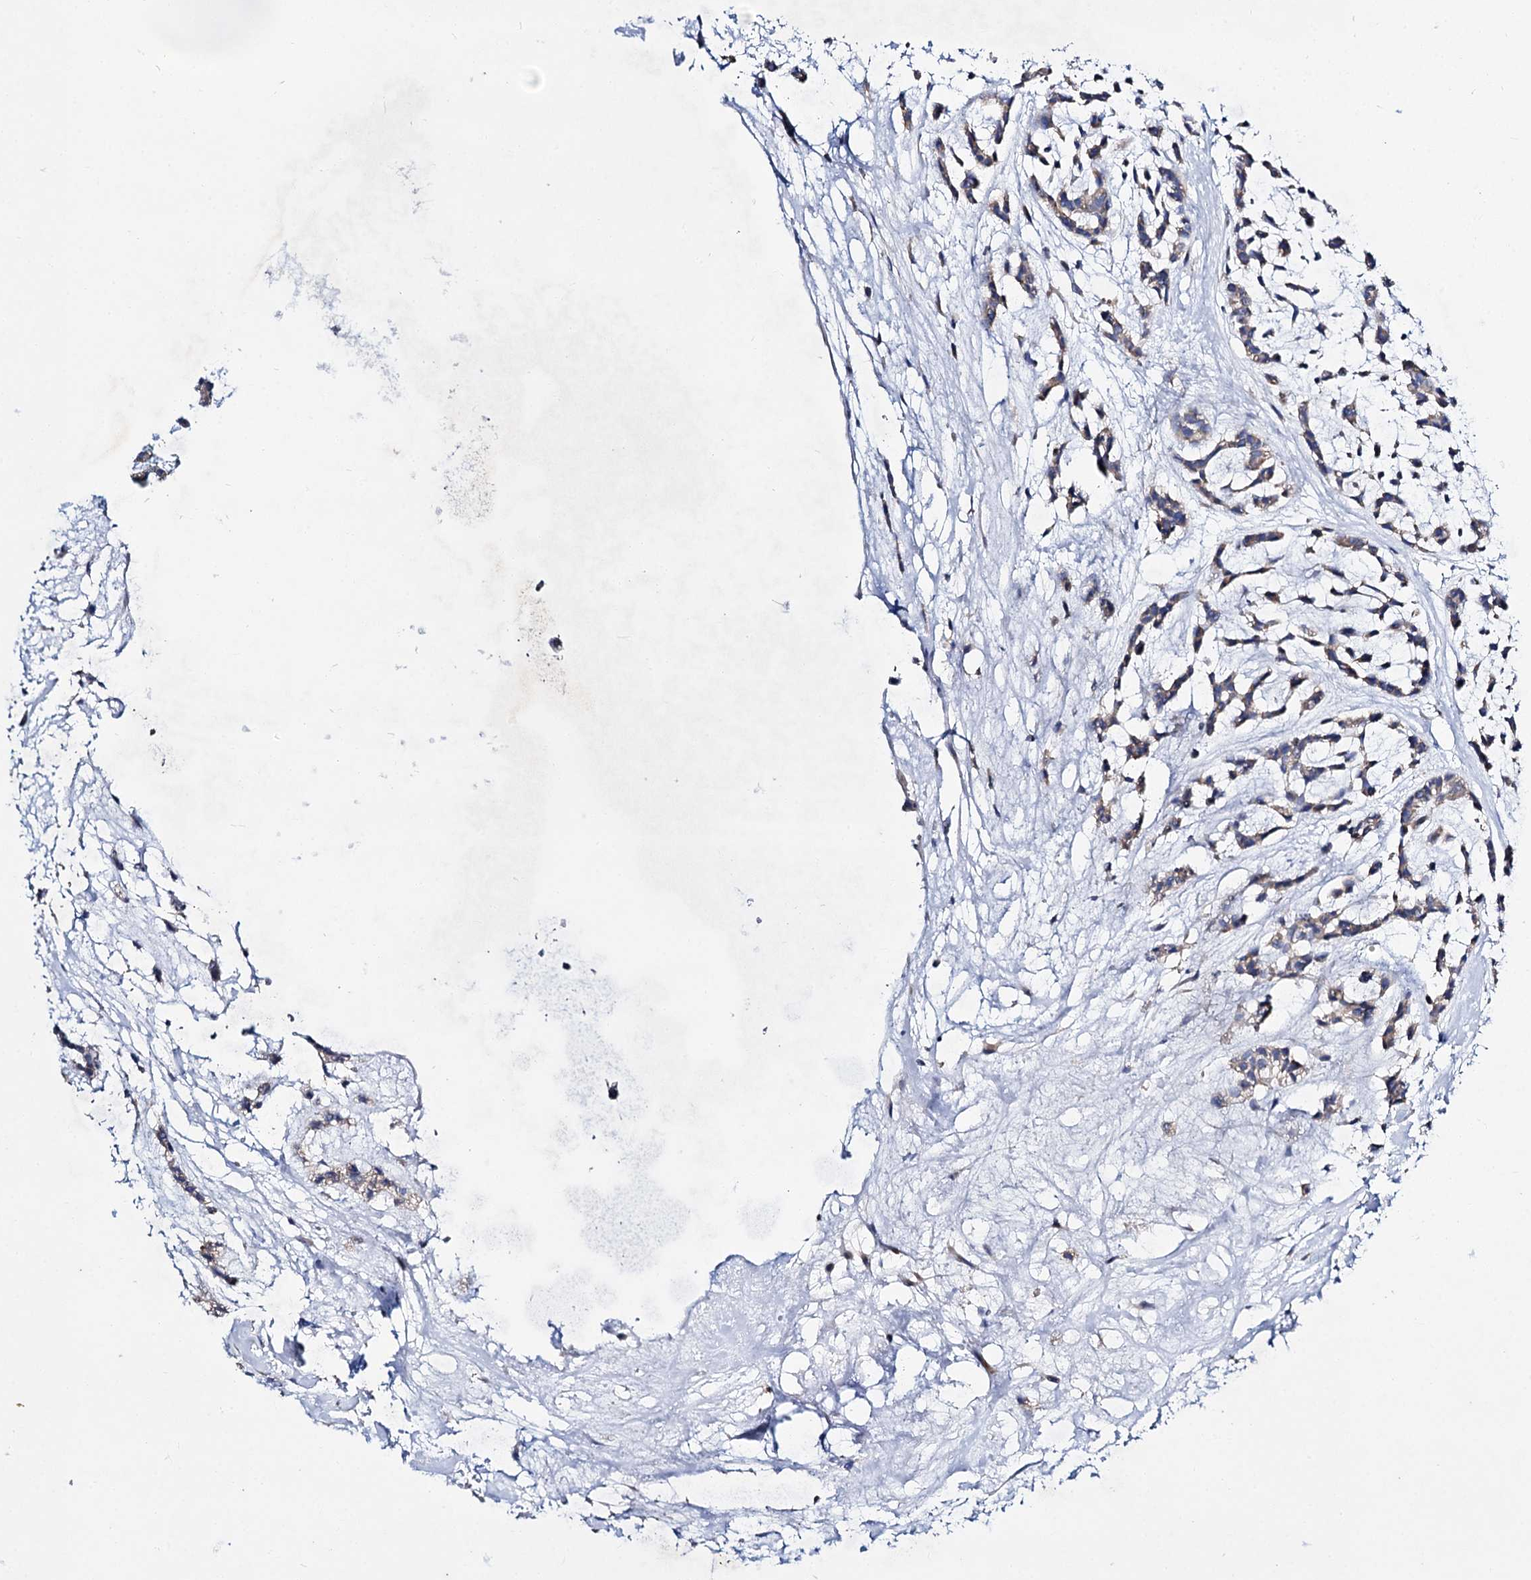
{"staining": {"intensity": "moderate", "quantity": ">75%", "location": "cytoplasmic/membranous"}, "tissue": "head and neck cancer", "cell_type": "Tumor cells", "image_type": "cancer", "snomed": [{"axis": "morphology", "description": "Adenocarcinoma, NOS"}, {"axis": "morphology", "description": "Adenoma, NOS"}, {"axis": "topography", "description": "Head-Neck"}], "caption": "An image of human head and neck cancer stained for a protein reveals moderate cytoplasmic/membranous brown staining in tumor cells.", "gene": "UBASH3B", "patient": {"sex": "female", "age": 55}}